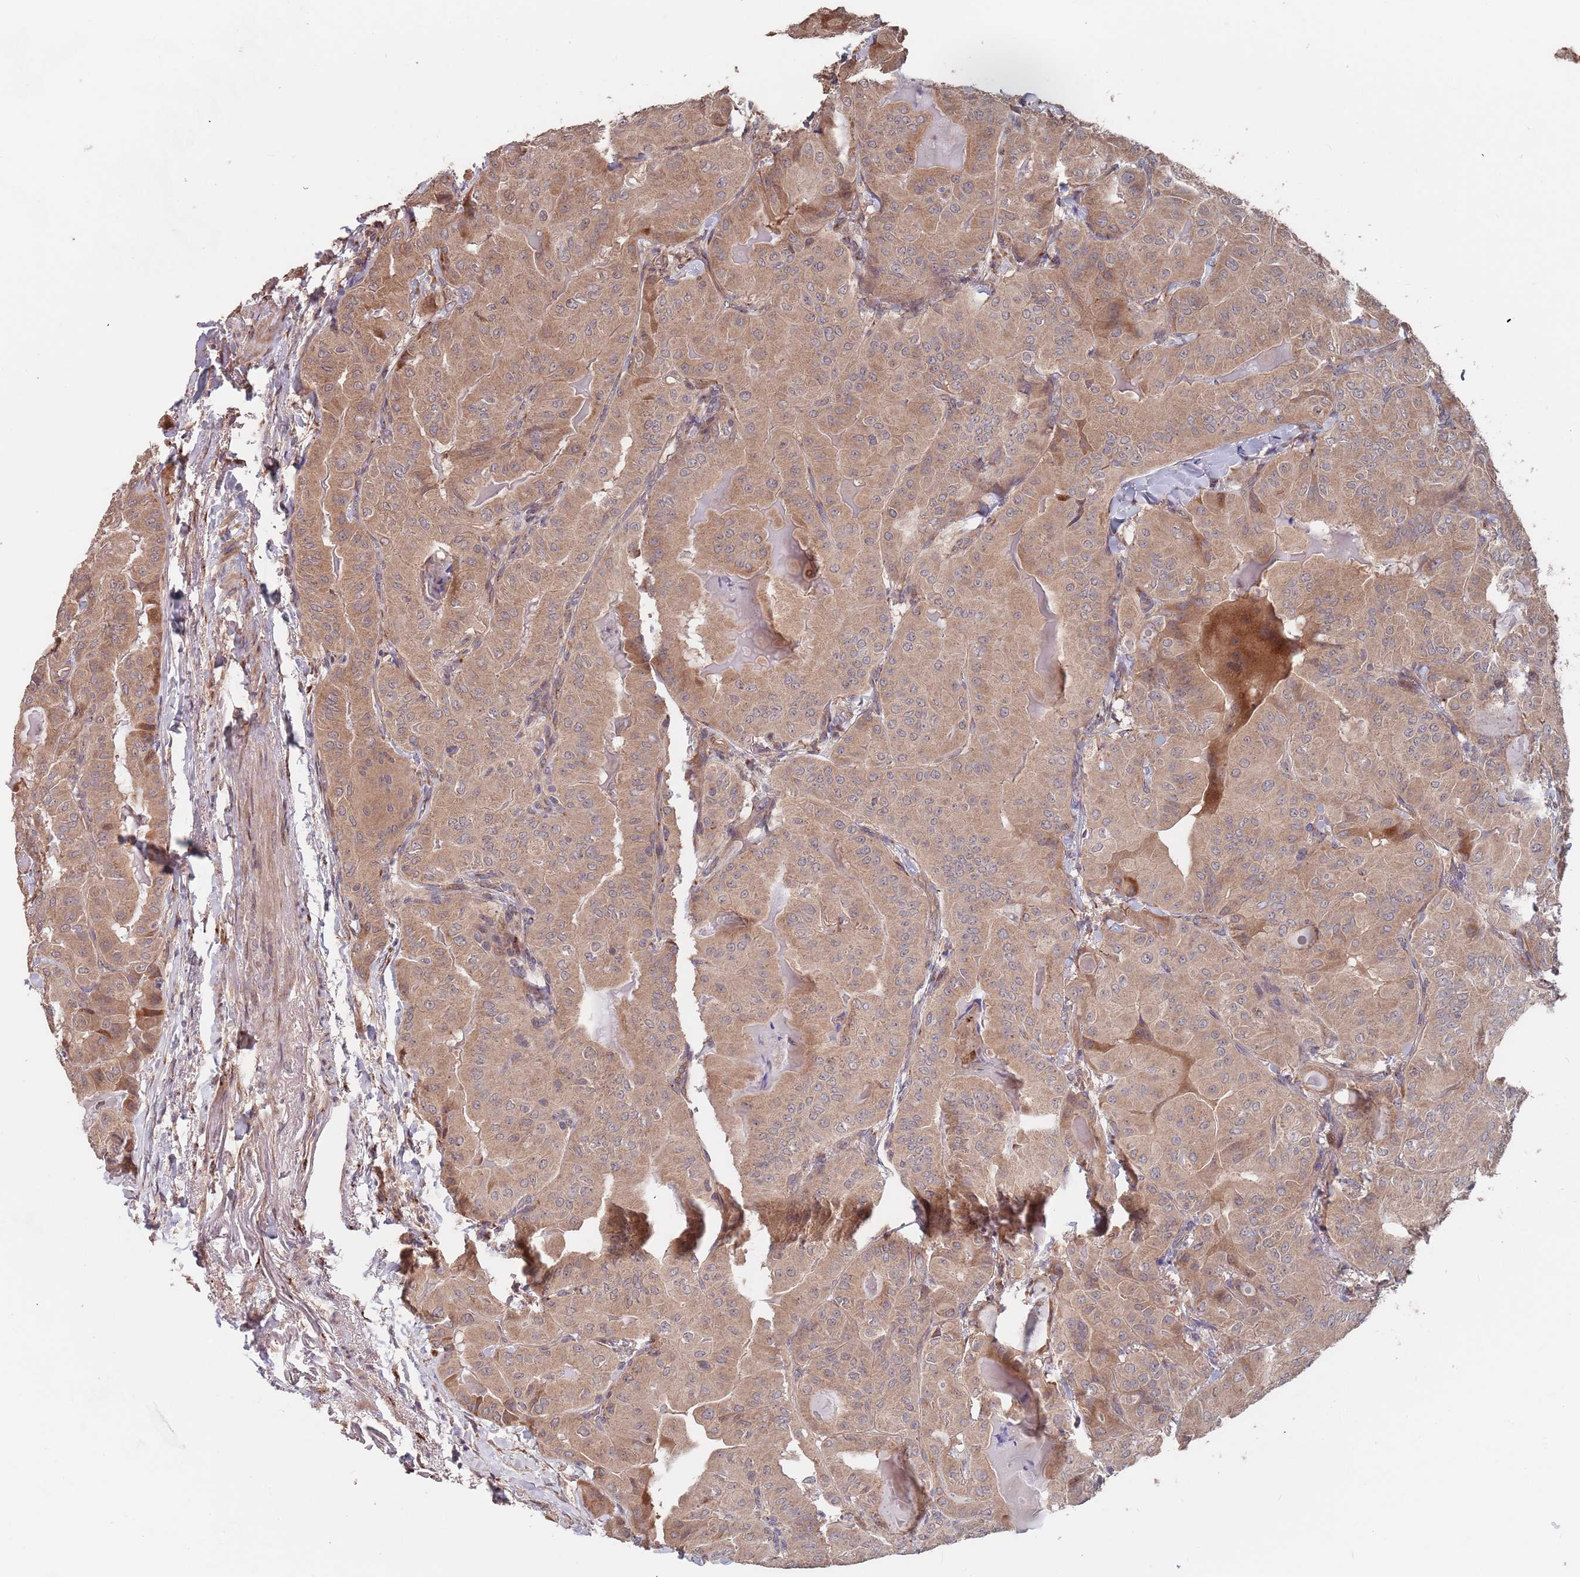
{"staining": {"intensity": "moderate", "quantity": ">75%", "location": "cytoplasmic/membranous"}, "tissue": "thyroid cancer", "cell_type": "Tumor cells", "image_type": "cancer", "snomed": [{"axis": "morphology", "description": "Papillary adenocarcinoma, NOS"}, {"axis": "topography", "description": "Thyroid gland"}], "caption": "DAB (3,3'-diaminobenzidine) immunohistochemical staining of papillary adenocarcinoma (thyroid) exhibits moderate cytoplasmic/membranous protein expression in approximately >75% of tumor cells.", "gene": "UNC45A", "patient": {"sex": "female", "age": 68}}